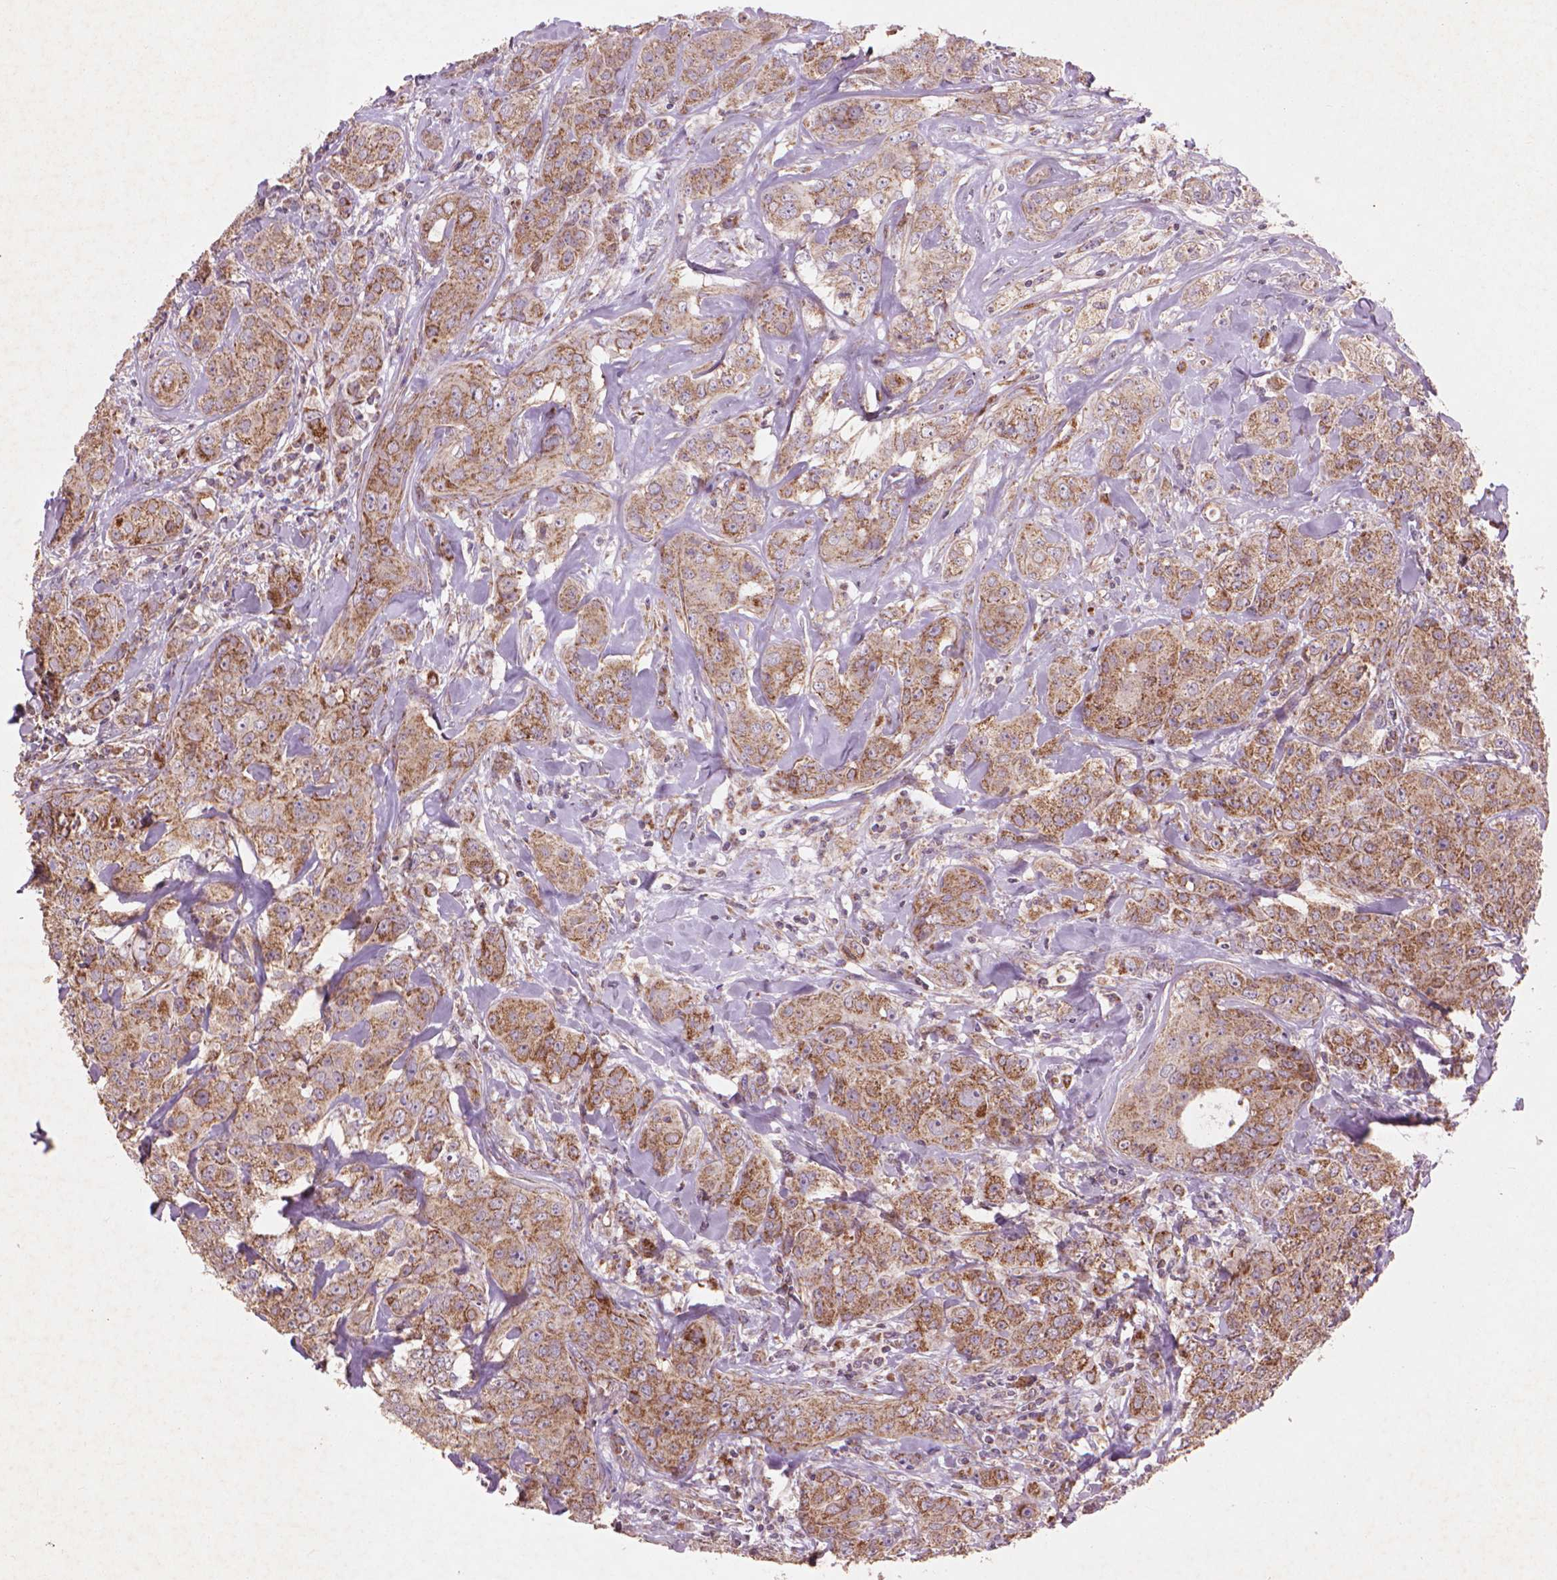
{"staining": {"intensity": "moderate", "quantity": ">75%", "location": "cytoplasmic/membranous"}, "tissue": "breast cancer", "cell_type": "Tumor cells", "image_type": "cancer", "snomed": [{"axis": "morphology", "description": "Duct carcinoma"}, {"axis": "topography", "description": "Breast"}], "caption": "The image displays staining of breast intraductal carcinoma, revealing moderate cytoplasmic/membranous protein expression (brown color) within tumor cells. The staining is performed using DAB (3,3'-diaminobenzidine) brown chromogen to label protein expression. The nuclei are counter-stained blue using hematoxylin.", "gene": "NLRX1", "patient": {"sex": "female", "age": 43}}